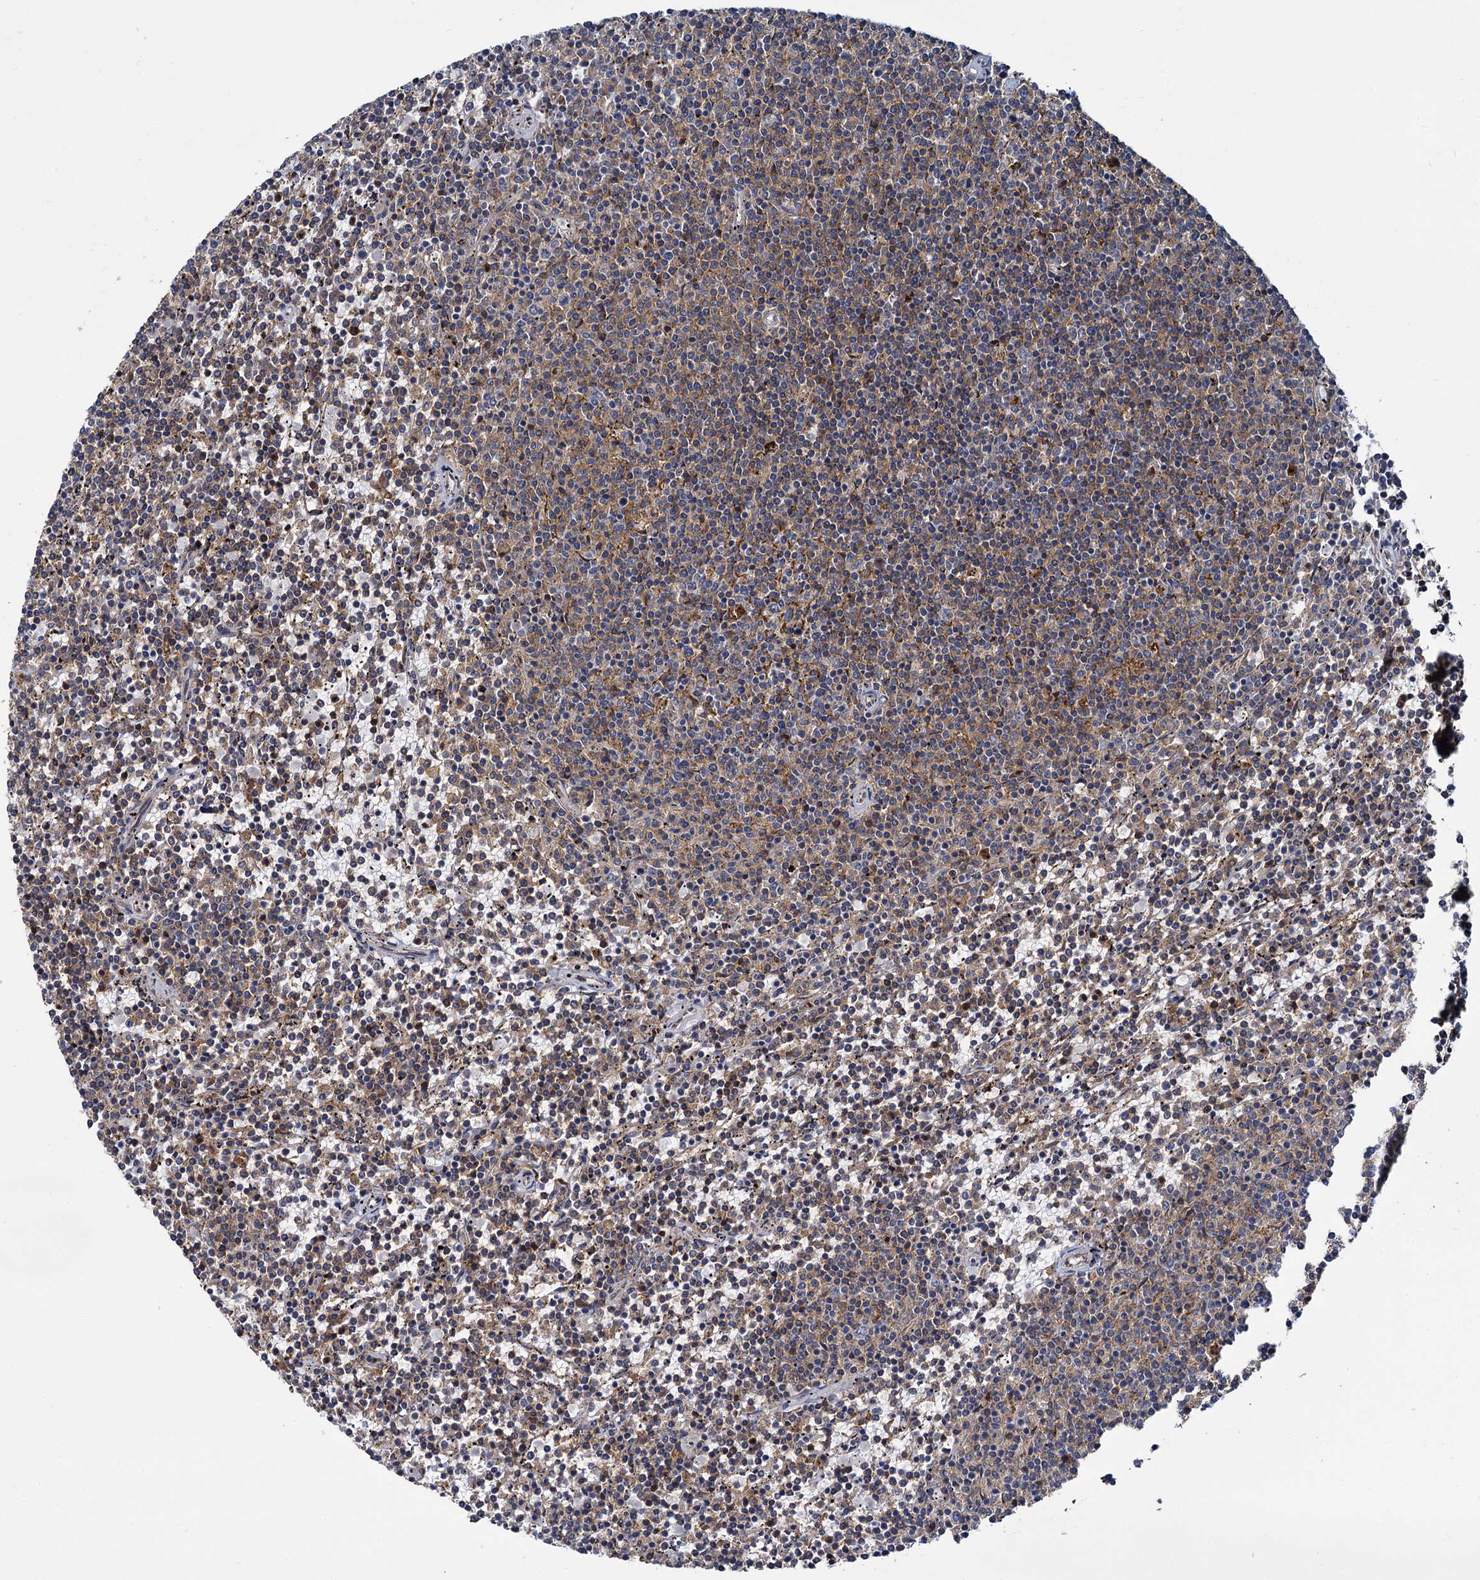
{"staining": {"intensity": "negative", "quantity": "none", "location": "none"}, "tissue": "lymphoma", "cell_type": "Tumor cells", "image_type": "cancer", "snomed": [{"axis": "morphology", "description": "Malignant lymphoma, non-Hodgkin's type, Low grade"}, {"axis": "topography", "description": "Spleen"}], "caption": "A high-resolution photomicrograph shows IHC staining of malignant lymphoma, non-Hodgkin's type (low-grade), which exhibits no significant expression in tumor cells. (DAB IHC, high magnification).", "gene": "GAL3ST4", "patient": {"sex": "female", "age": 50}}